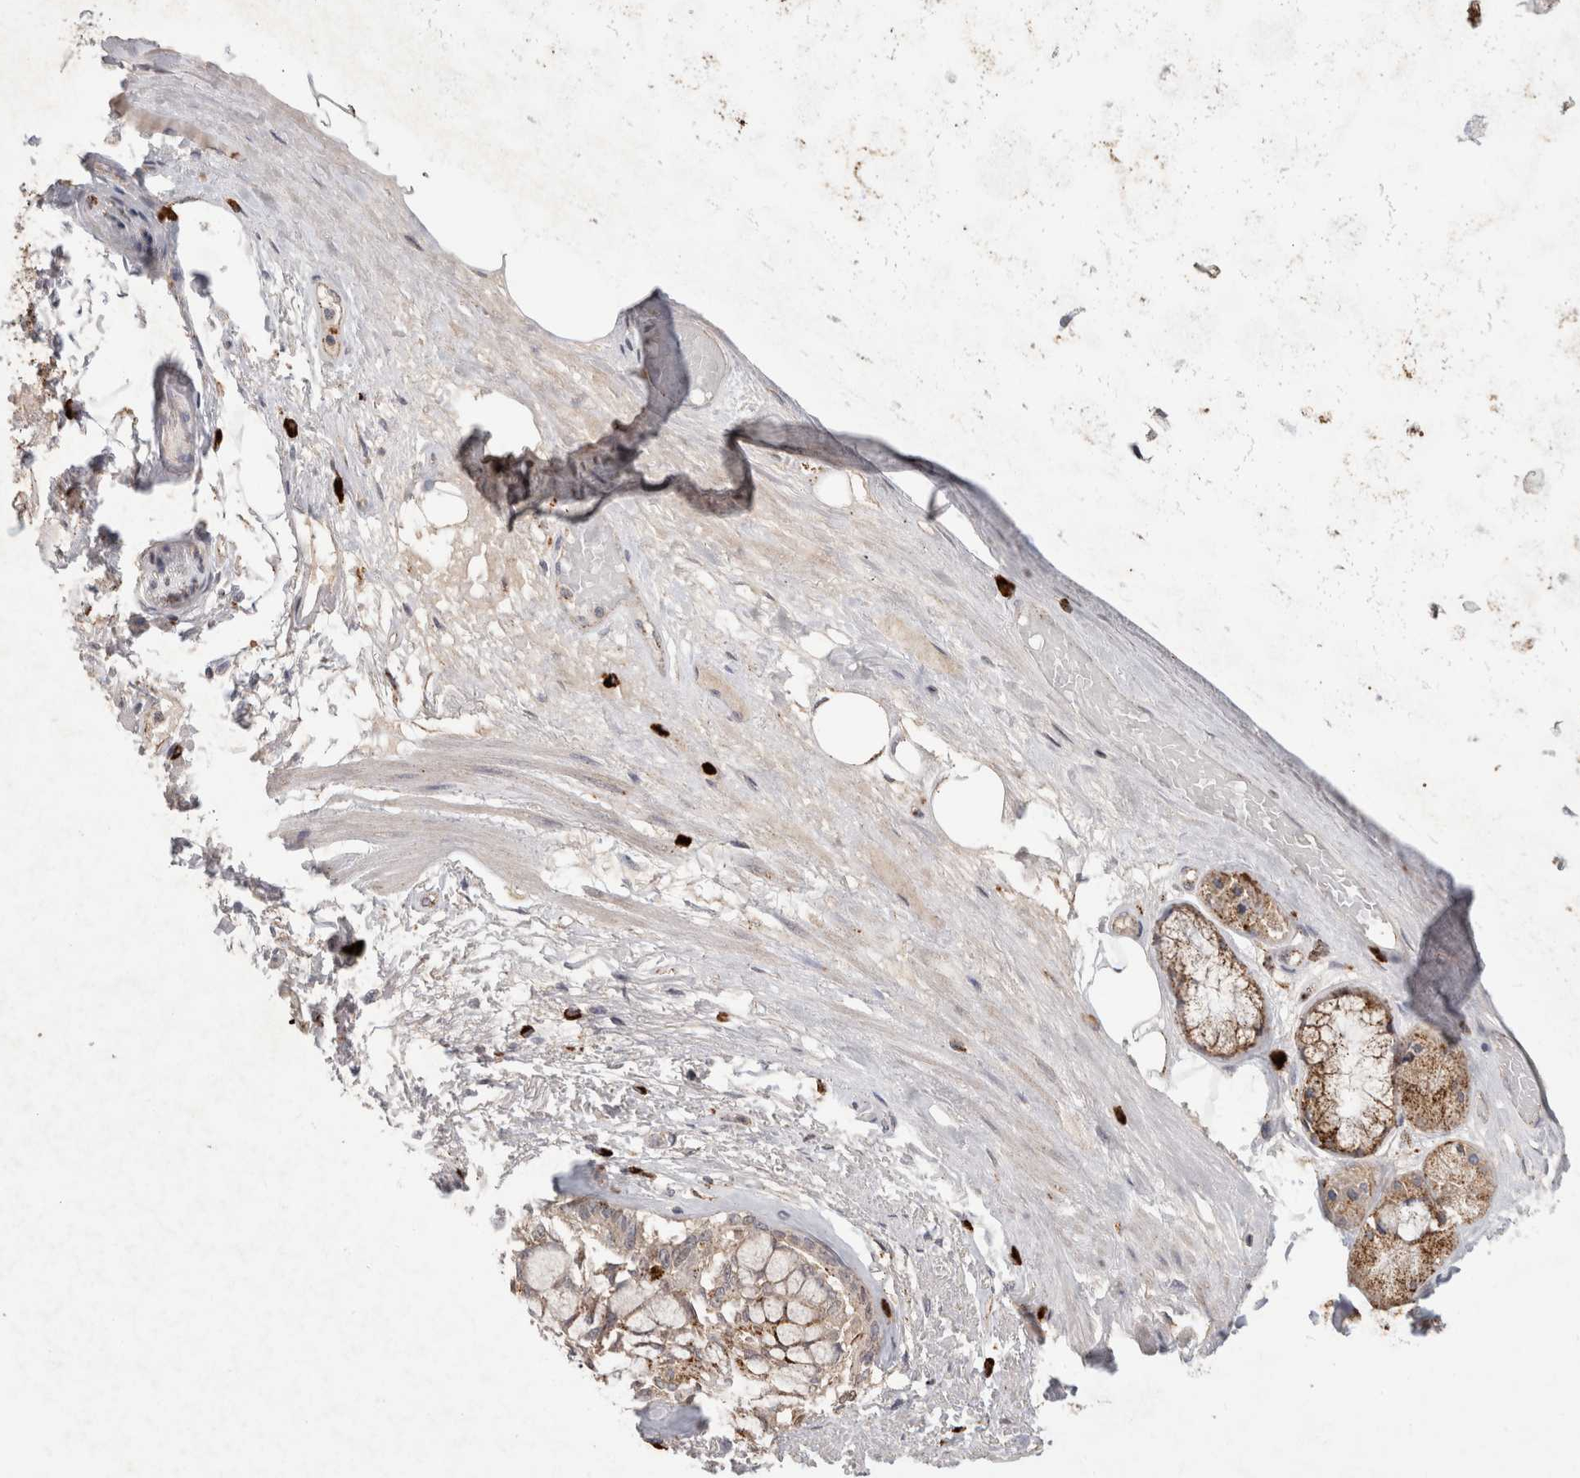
{"staining": {"intensity": "strong", "quantity": ">75%", "location": "cytoplasmic/membranous"}, "tissue": "adipose tissue", "cell_type": "Adipocytes", "image_type": "normal", "snomed": [{"axis": "morphology", "description": "Normal tissue, NOS"}, {"axis": "topography", "description": "Bronchus"}], "caption": "Adipose tissue stained with a brown dye demonstrates strong cytoplasmic/membranous positive staining in about >75% of adipocytes.", "gene": "ARSA", "patient": {"sex": "male", "age": 66}}